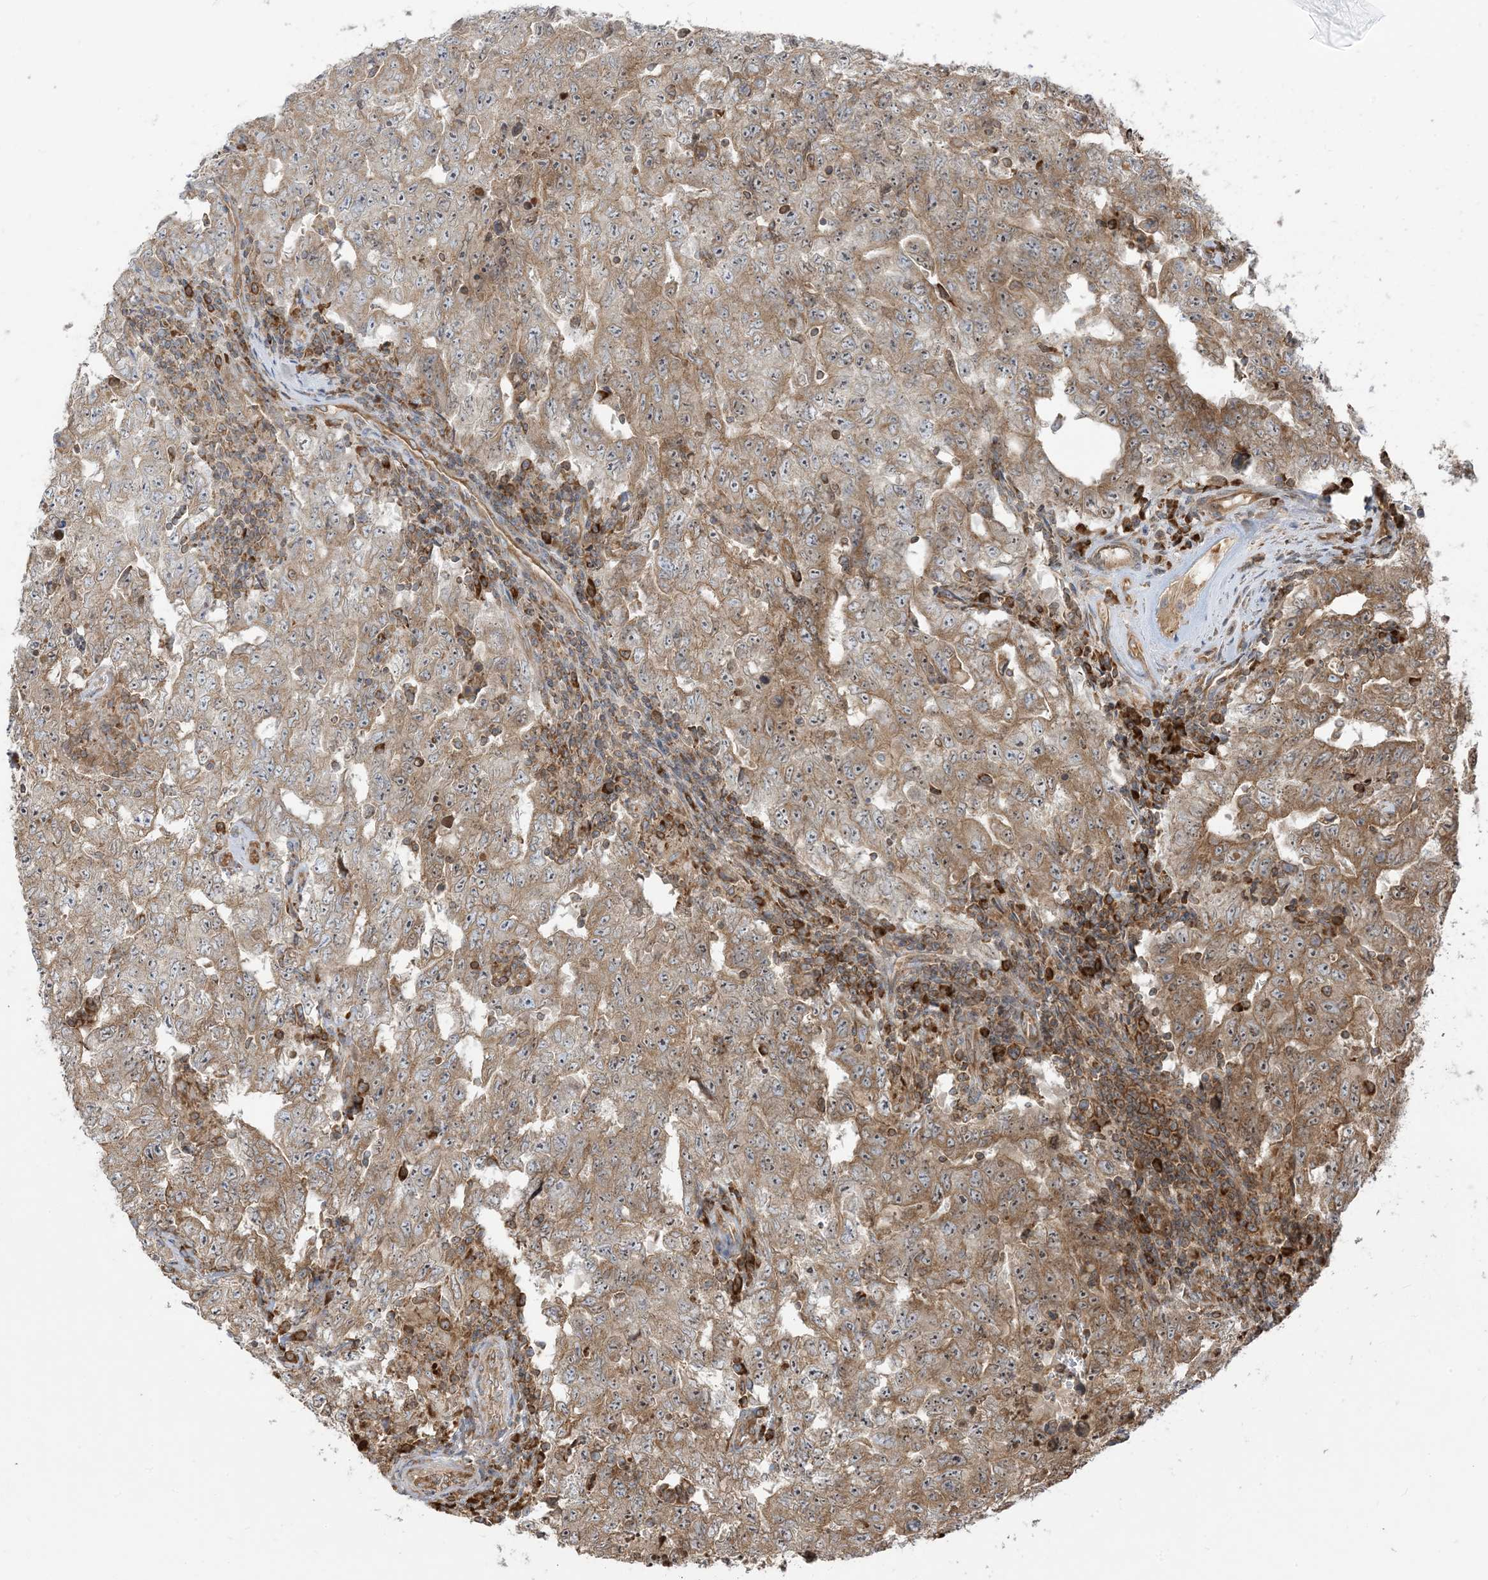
{"staining": {"intensity": "moderate", "quantity": ">75%", "location": "cytoplasmic/membranous"}, "tissue": "testis cancer", "cell_type": "Tumor cells", "image_type": "cancer", "snomed": [{"axis": "morphology", "description": "Carcinoma, Embryonal, NOS"}, {"axis": "topography", "description": "Testis"}], "caption": "Brown immunohistochemical staining in human testis embryonal carcinoma exhibits moderate cytoplasmic/membranous positivity in approximately >75% of tumor cells.", "gene": "SRP72", "patient": {"sex": "male", "age": 26}}